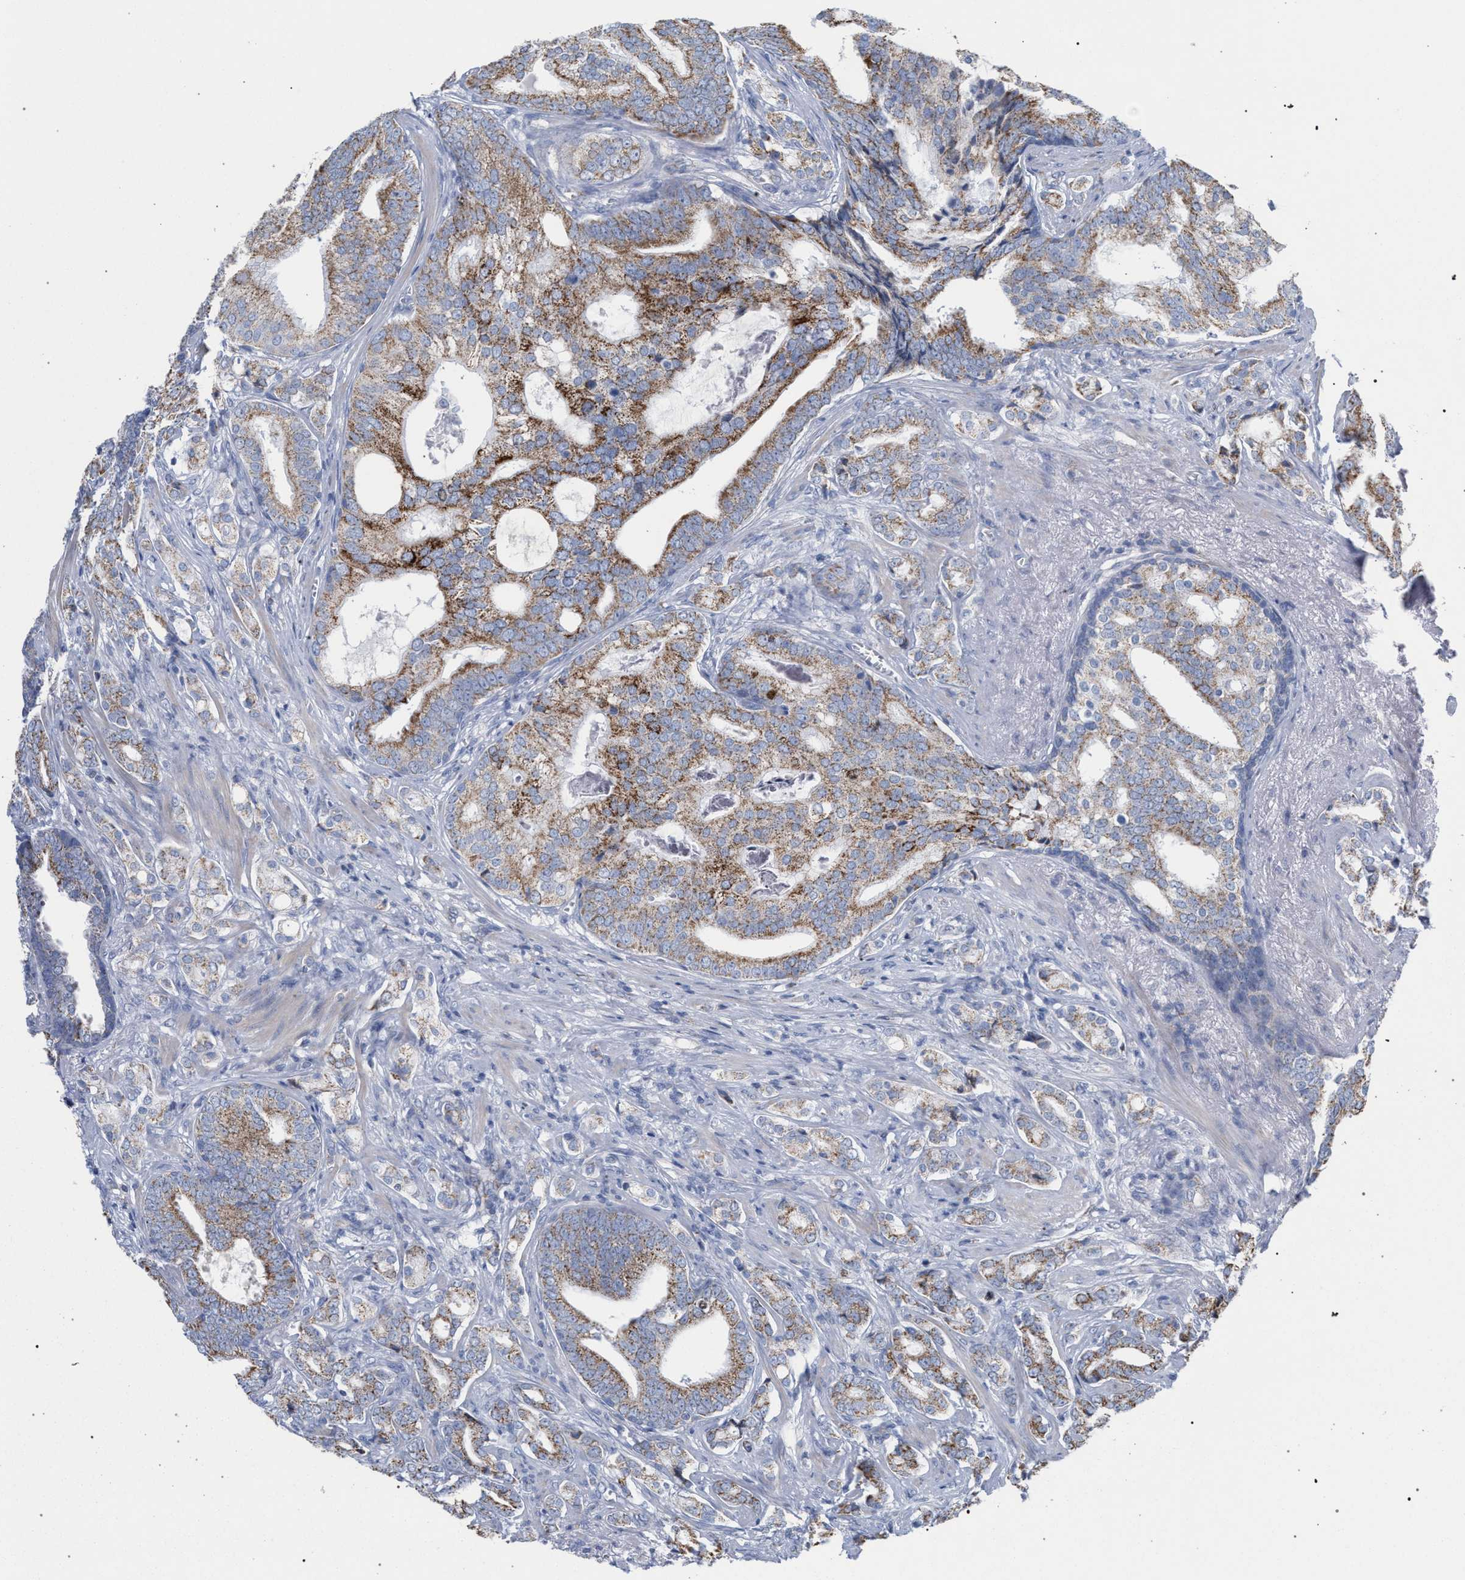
{"staining": {"intensity": "moderate", "quantity": ">75%", "location": "cytoplasmic/membranous"}, "tissue": "prostate cancer", "cell_type": "Tumor cells", "image_type": "cancer", "snomed": [{"axis": "morphology", "description": "Adenocarcinoma, Low grade"}, {"axis": "topography", "description": "Prostate"}], "caption": "There is medium levels of moderate cytoplasmic/membranous expression in tumor cells of adenocarcinoma (low-grade) (prostate), as demonstrated by immunohistochemical staining (brown color).", "gene": "ECI2", "patient": {"sex": "male", "age": 58}}